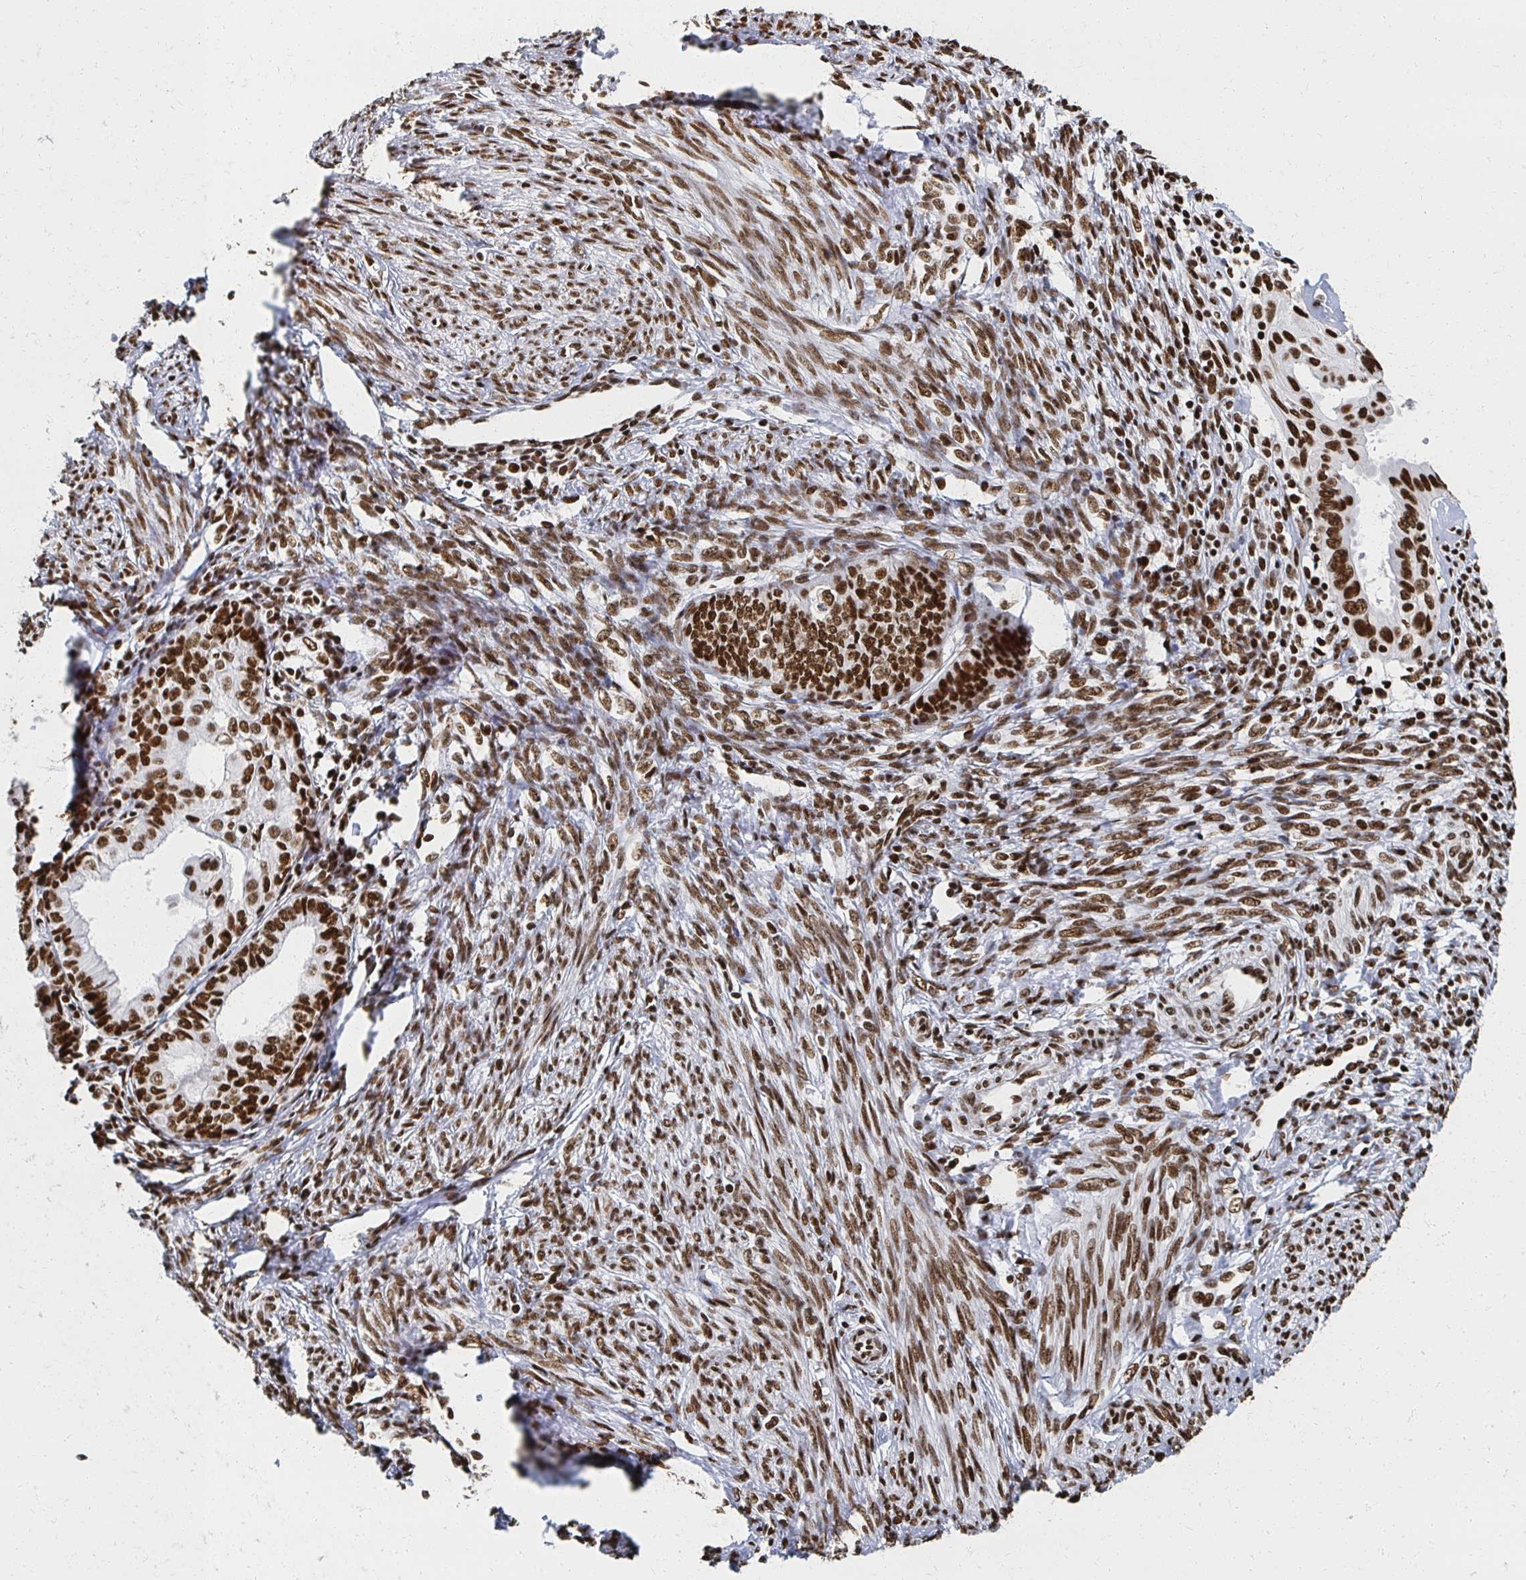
{"staining": {"intensity": "strong", "quantity": ">75%", "location": "nuclear"}, "tissue": "endometrial cancer", "cell_type": "Tumor cells", "image_type": "cancer", "snomed": [{"axis": "morphology", "description": "Adenocarcinoma, NOS"}, {"axis": "topography", "description": "Endometrium"}], "caption": "Immunohistochemical staining of adenocarcinoma (endometrial) shows strong nuclear protein staining in approximately >75% of tumor cells. Nuclei are stained in blue.", "gene": "RBBP7", "patient": {"sex": "female", "age": 68}}